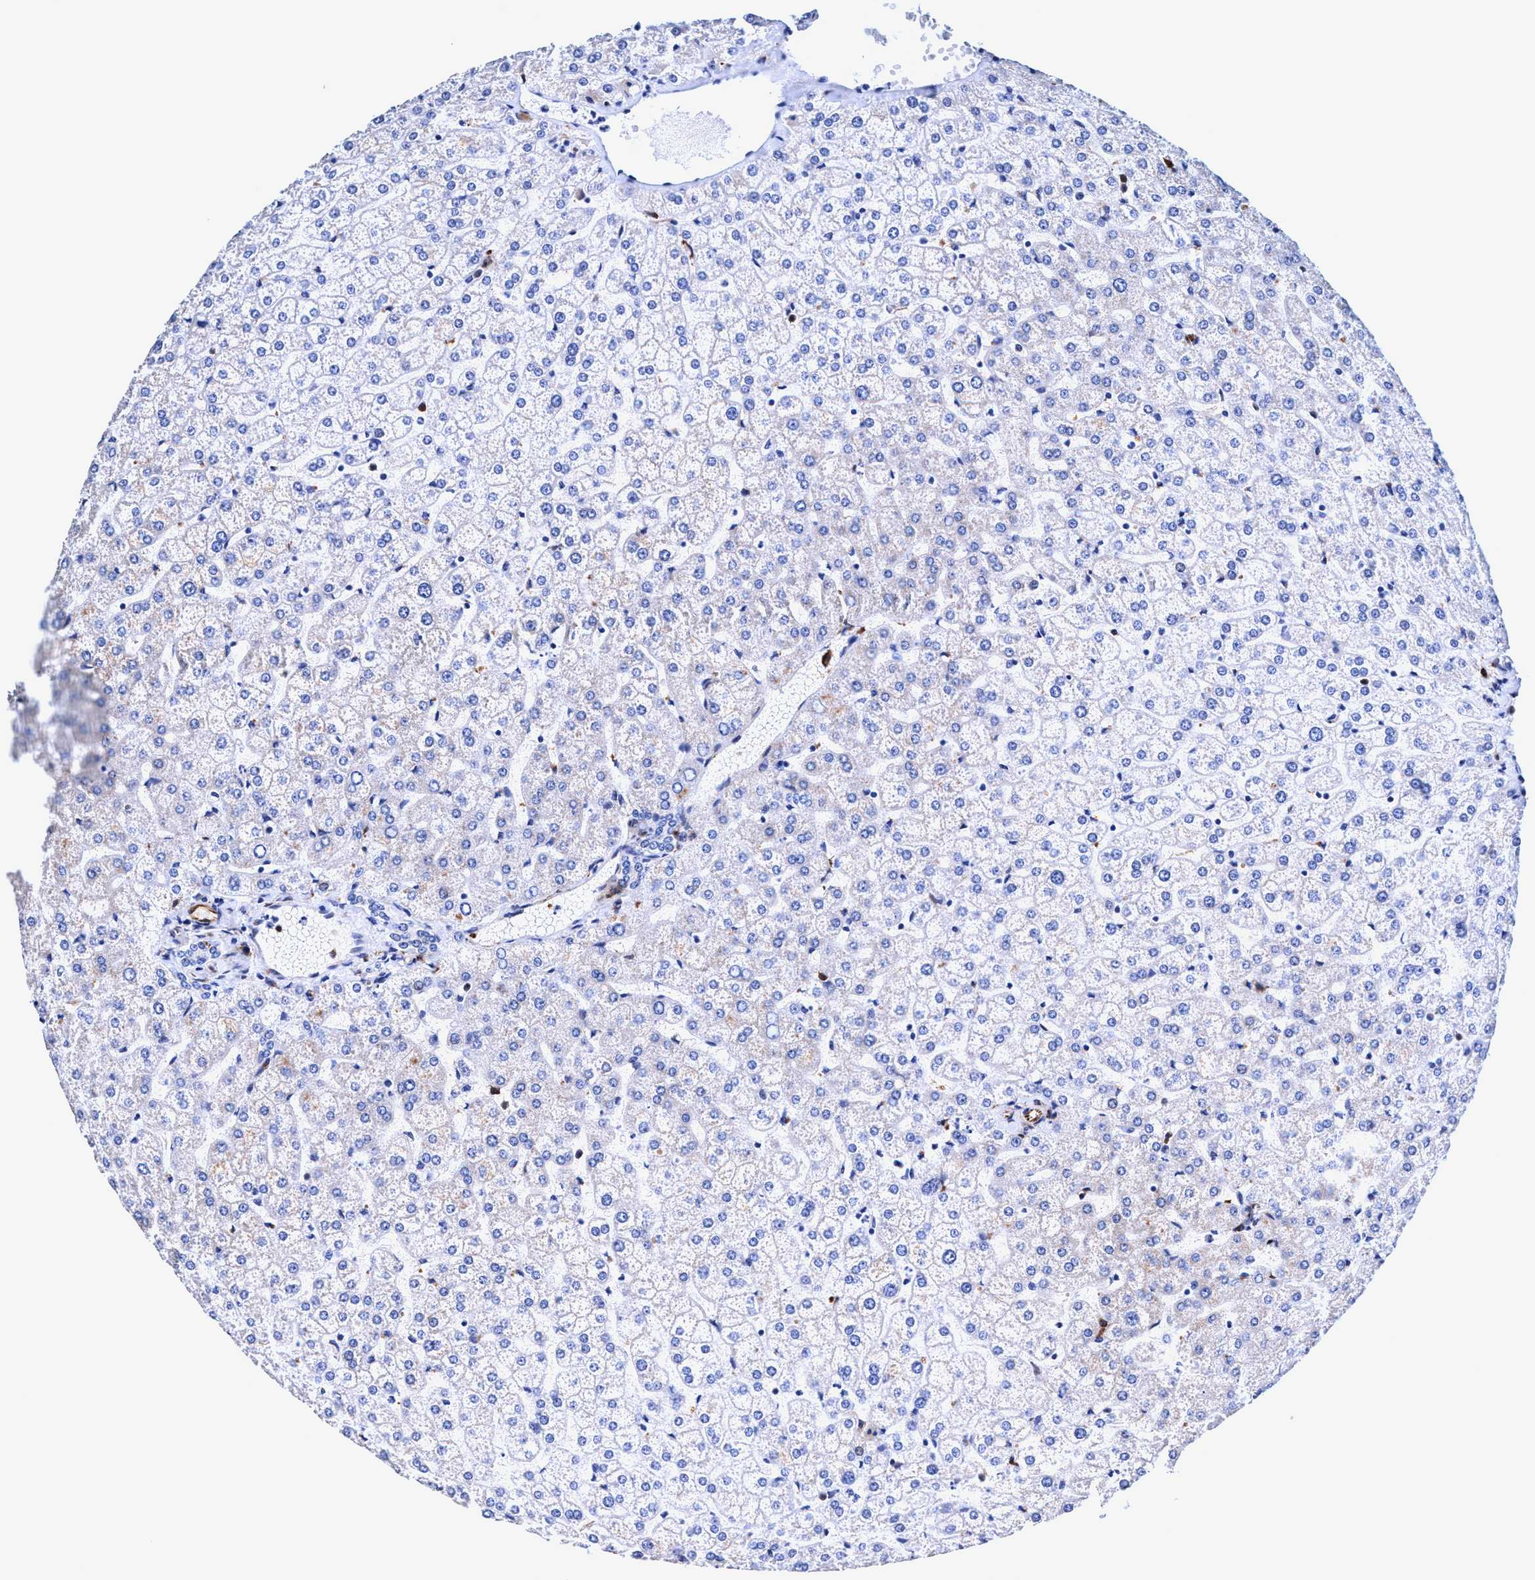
{"staining": {"intensity": "negative", "quantity": "none", "location": "none"}, "tissue": "liver", "cell_type": "Cholangiocytes", "image_type": "normal", "snomed": [{"axis": "morphology", "description": "Normal tissue, NOS"}, {"axis": "topography", "description": "Liver"}], "caption": "IHC image of unremarkable liver stained for a protein (brown), which shows no positivity in cholangiocytes. The staining is performed using DAB (3,3'-diaminobenzidine) brown chromogen with nuclei counter-stained in using hematoxylin.", "gene": "UBALD2", "patient": {"sex": "female", "age": 32}}